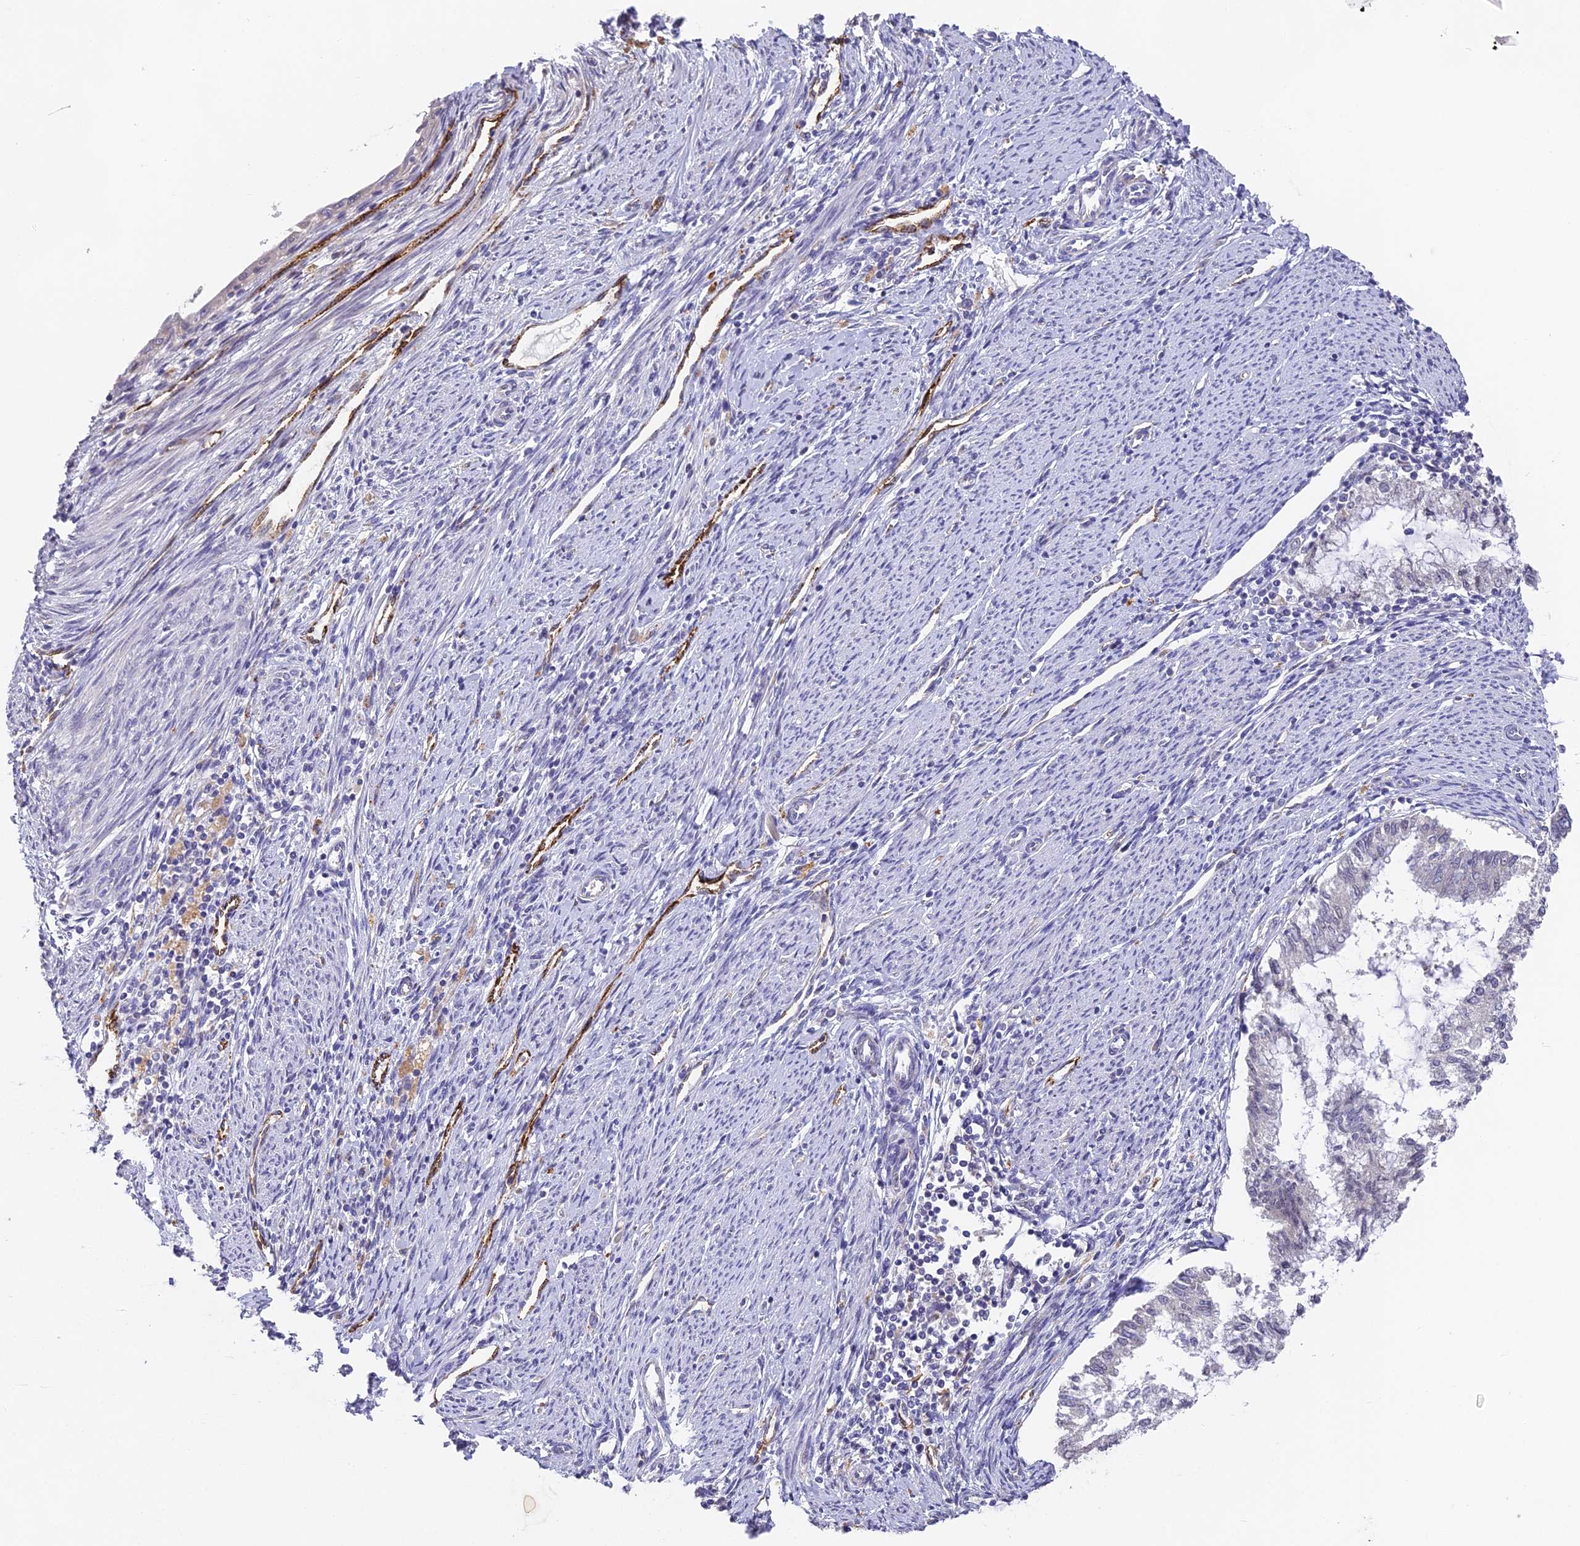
{"staining": {"intensity": "negative", "quantity": "none", "location": "none"}, "tissue": "endometrial cancer", "cell_type": "Tumor cells", "image_type": "cancer", "snomed": [{"axis": "morphology", "description": "Adenocarcinoma, NOS"}, {"axis": "topography", "description": "Endometrium"}], "caption": "This is a micrograph of immunohistochemistry staining of endometrial cancer (adenocarcinoma), which shows no staining in tumor cells.", "gene": "DNAAF10", "patient": {"sex": "female", "age": 79}}